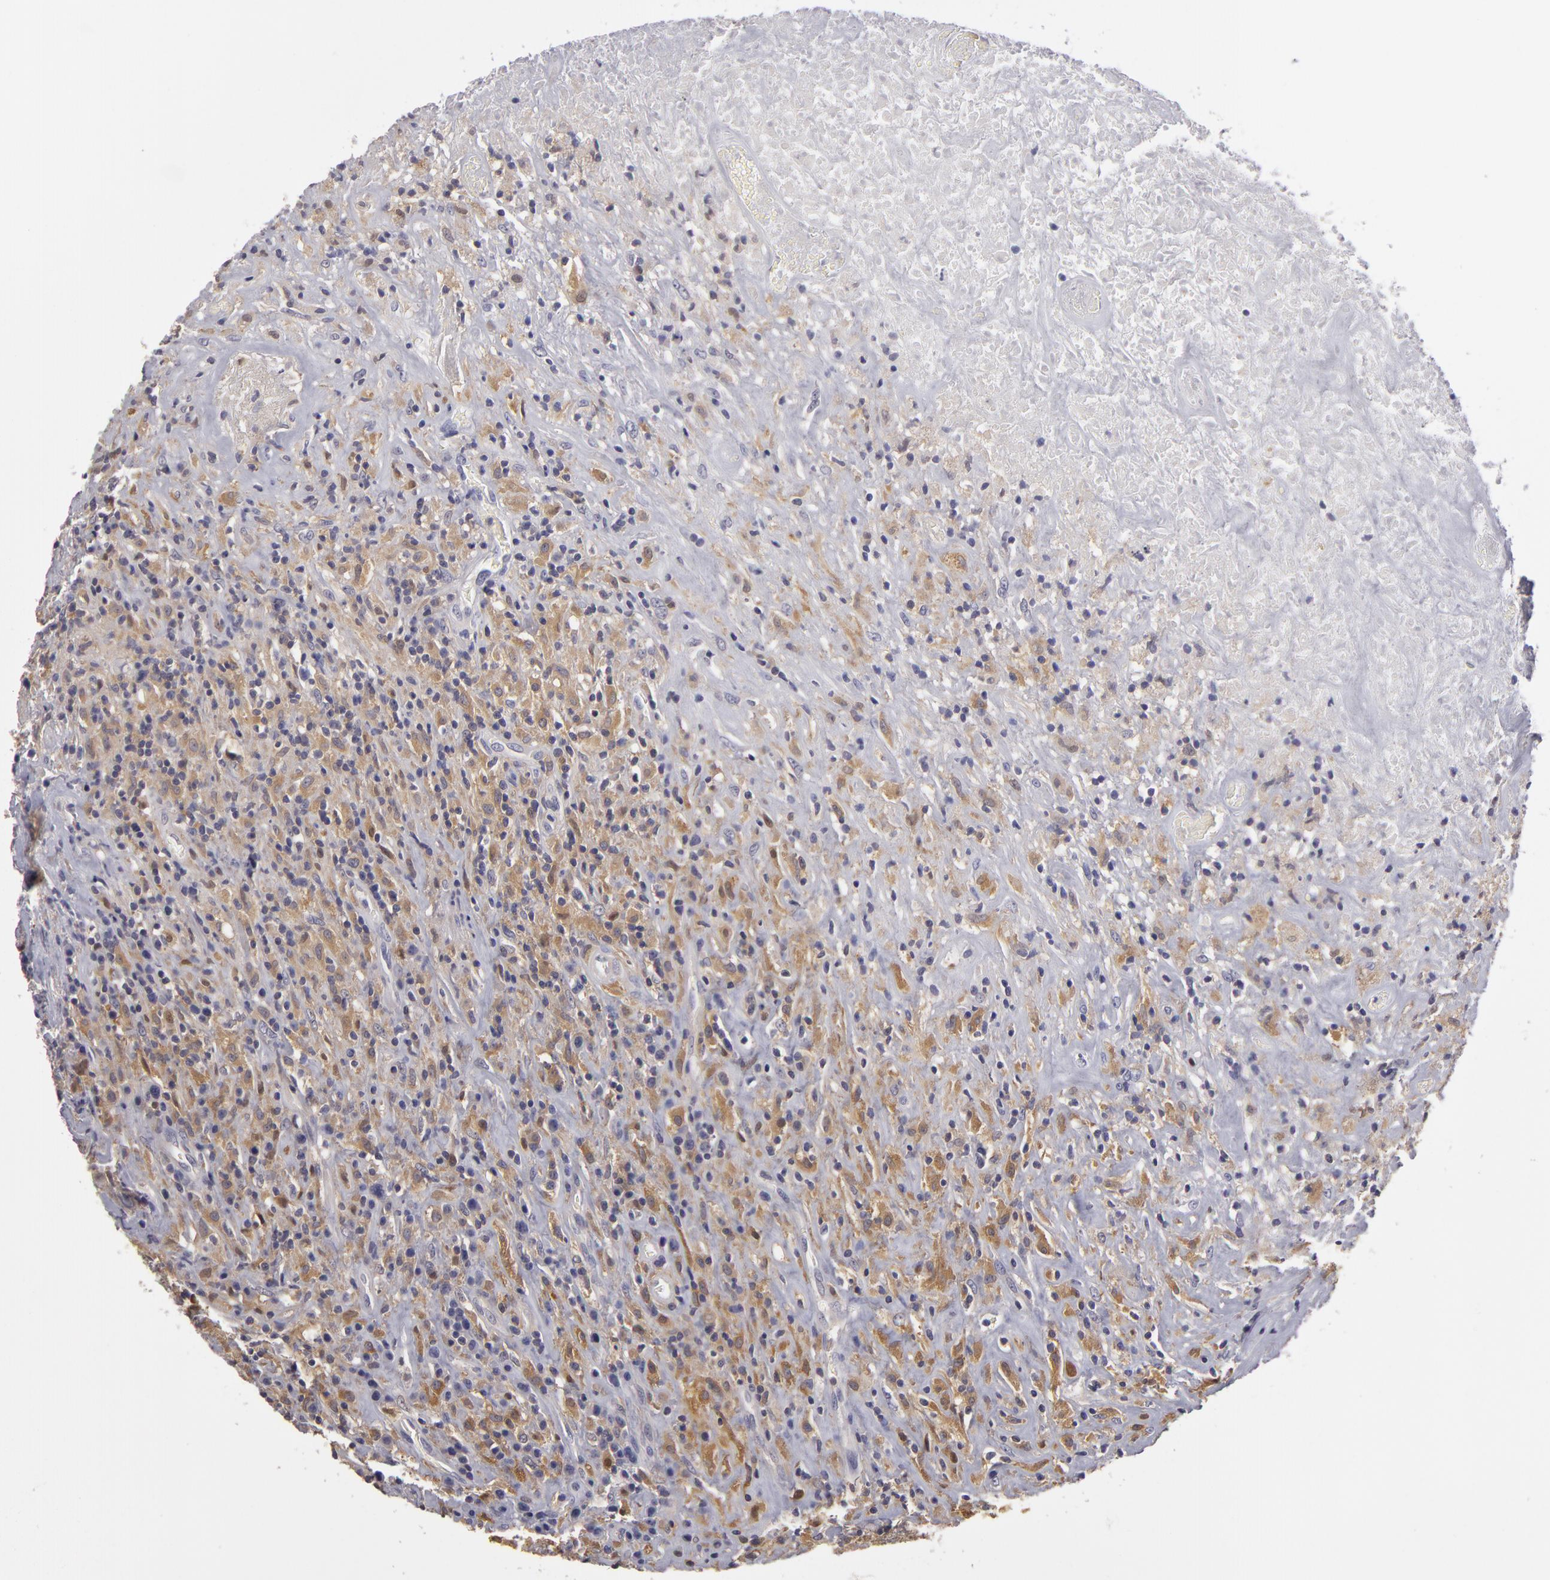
{"staining": {"intensity": "weak", "quantity": "25%-75%", "location": "cytoplasmic/membranous"}, "tissue": "lymphoma", "cell_type": "Tumor cells", "image_type": "cancer", "snomed": [{"axis": "morphology", "description": "Hodgkin's disease, NOS"}, {"axis": "topography", "description": "Lymph node"}], "caption": "Hodgkin's disease stained with immunohistochemistry reveals weak cytoplasmic/membranous staining in approximately 25%-75% of tumor cells.", "gene": "GNPDA1", "patient": {"sex": "male", "age": 46}}